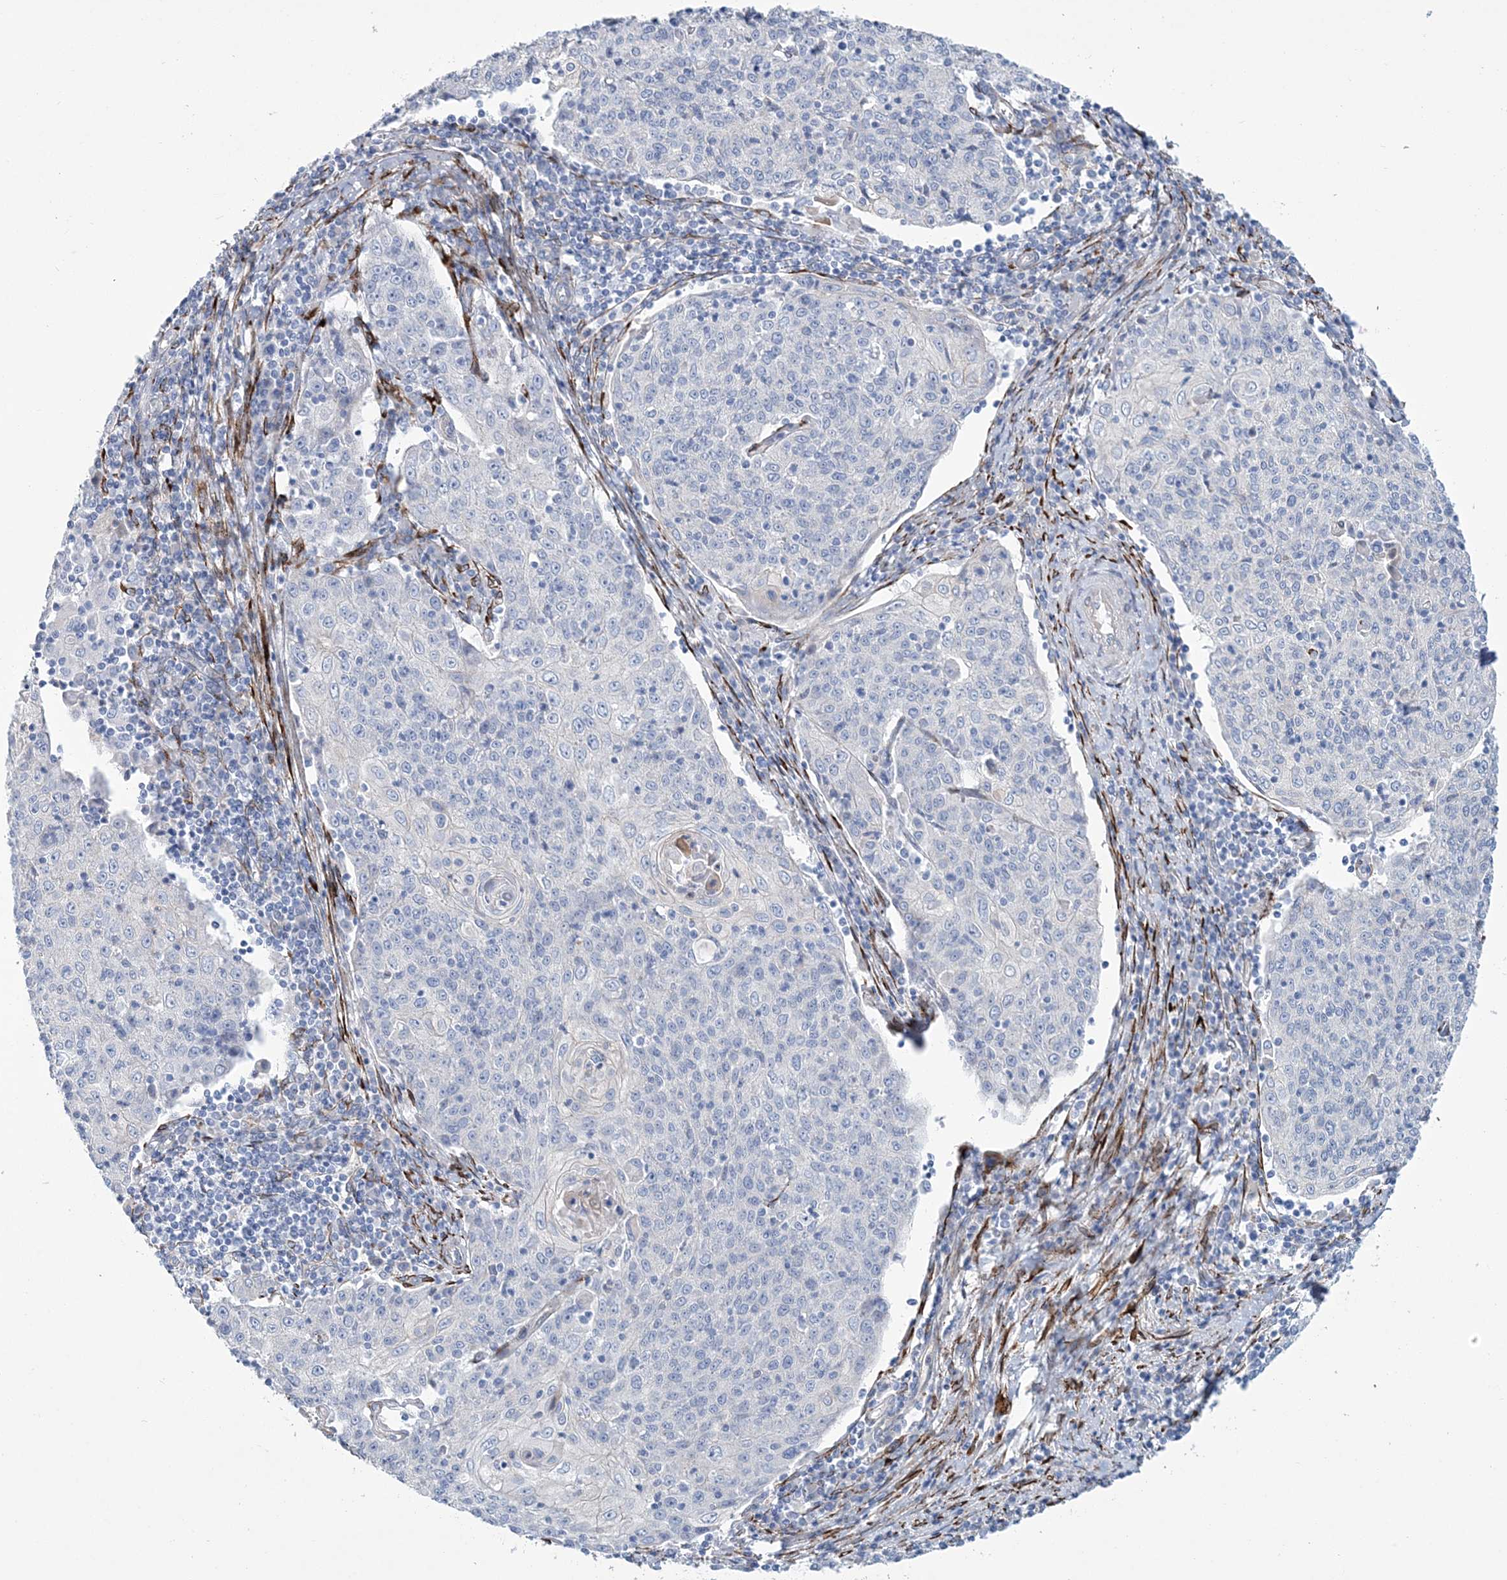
{"staining": {"intensity": "negative", "quantity": "none", "location": "none"}, "tissue": "cervical cancer", "cell_type": "Tumor cells", "image_type": "cancer", "snomed": [{"axis": "morphology", "description": "Squamous cell carcinoma, NOS"}, {"axis": "topography", "description": "Cervix"}], "caption": "Protein analysis of squamous cell carcinoma (cervical) shows no significant staining in tumor cells. (Stains: DAB immunohistochemistry (IHC) with hematoxylin counter stain, Microscopy: brightfield microscopy at high magnification).", "gene": "RAB11FIP5", "patient": {"sex": "female", "age": 48}}